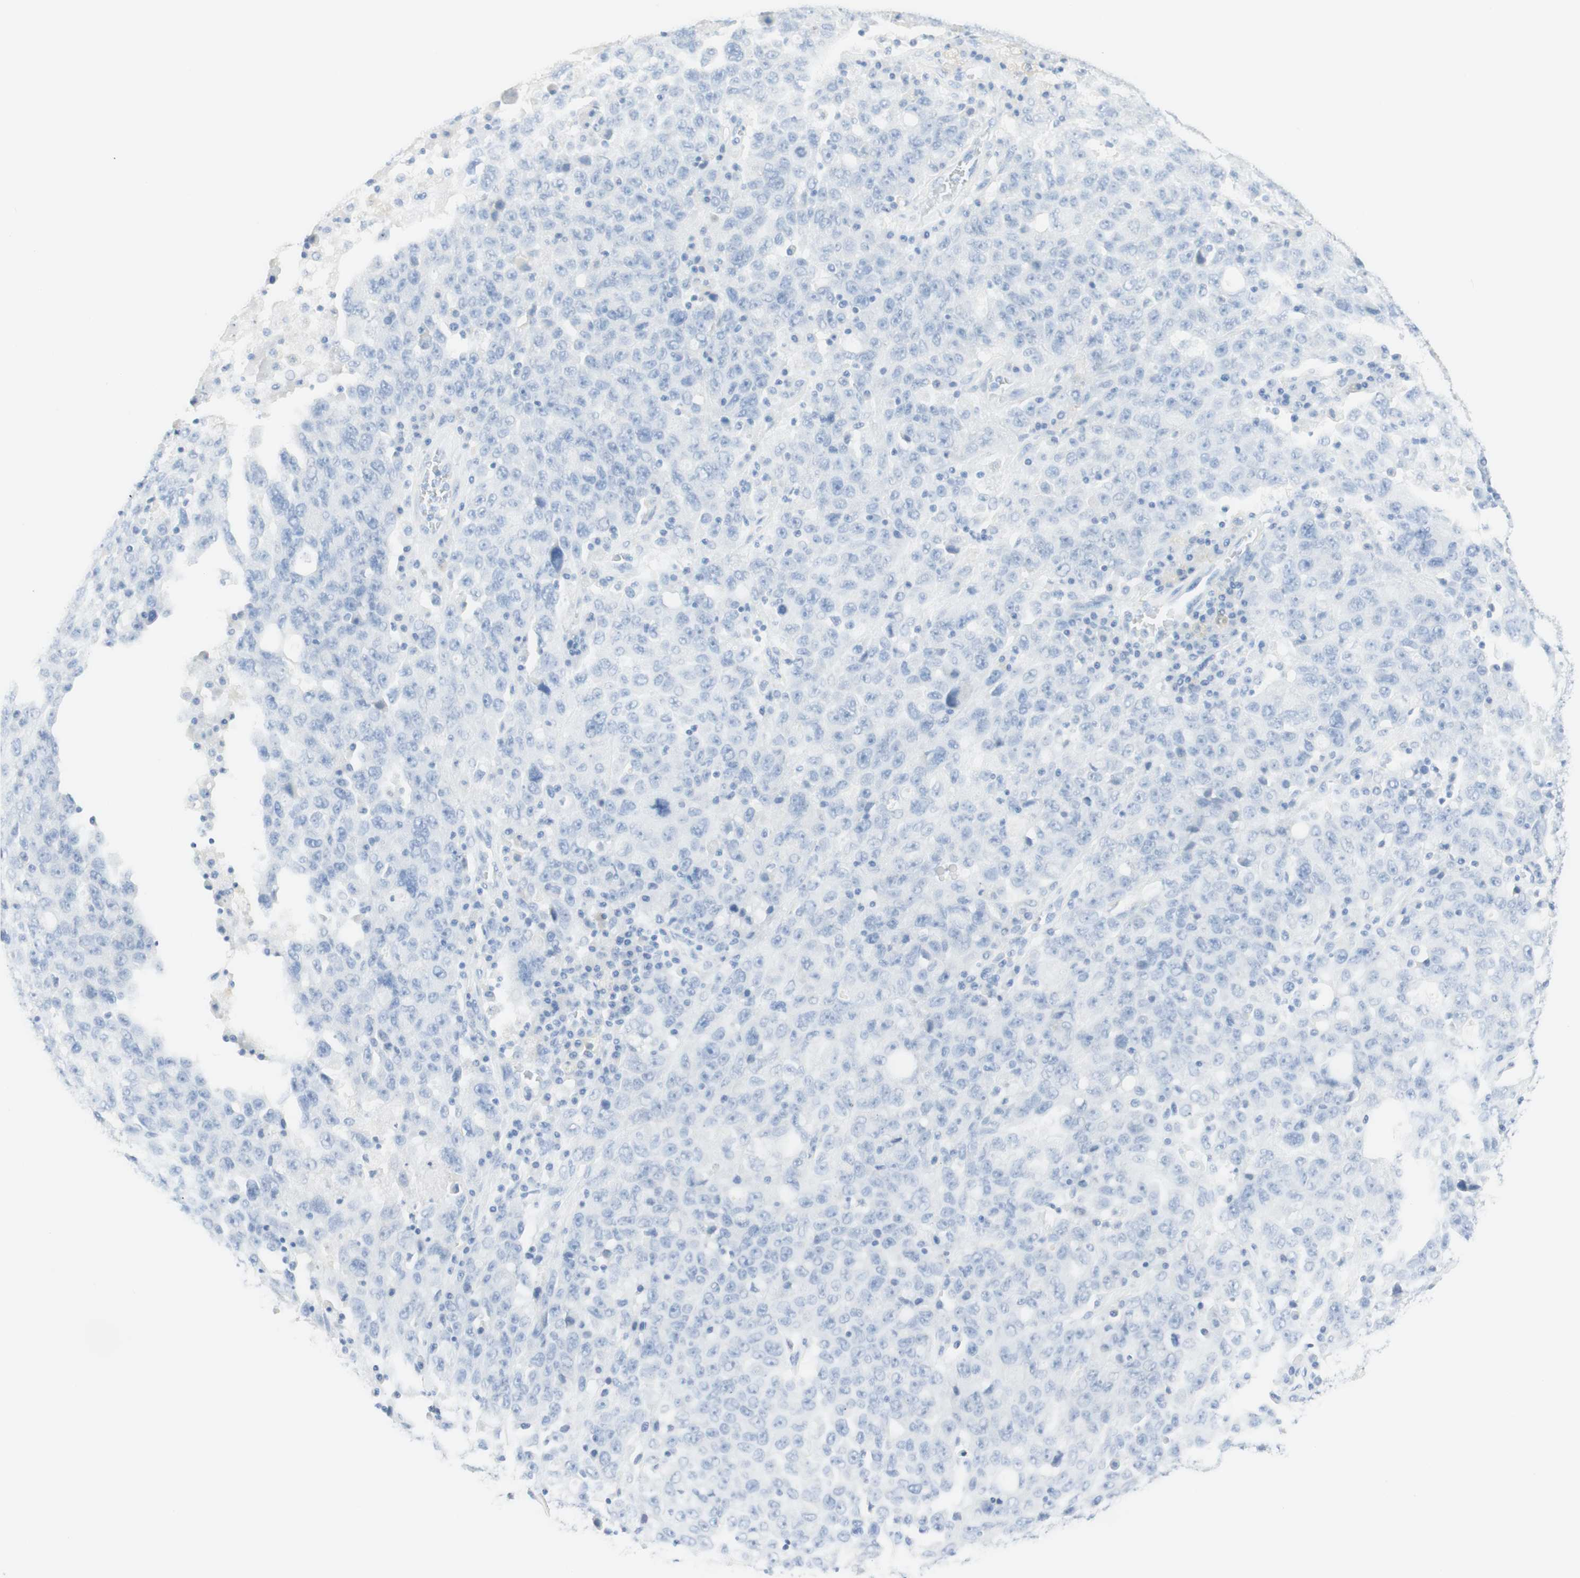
{"staining": {"intensity": "negative", "quantity": "none", "location": "none"}, "tissue": "ovarian cancer", "cell_type": "Tumor cells", "image_type": "cancer", "snomed": [{"axis": "morphology", "description": "Carcinoma, endometroid"}, {"axis": "topography", "description": "Ovary"}], "caption": "The immunohistochemistry photomicrograph has no significant expression in tumor cells of ovarian cancer (endometroid carcinoma) tissue.", "gene": "TPO", "patient": {"sex": "female", "age": 62}}